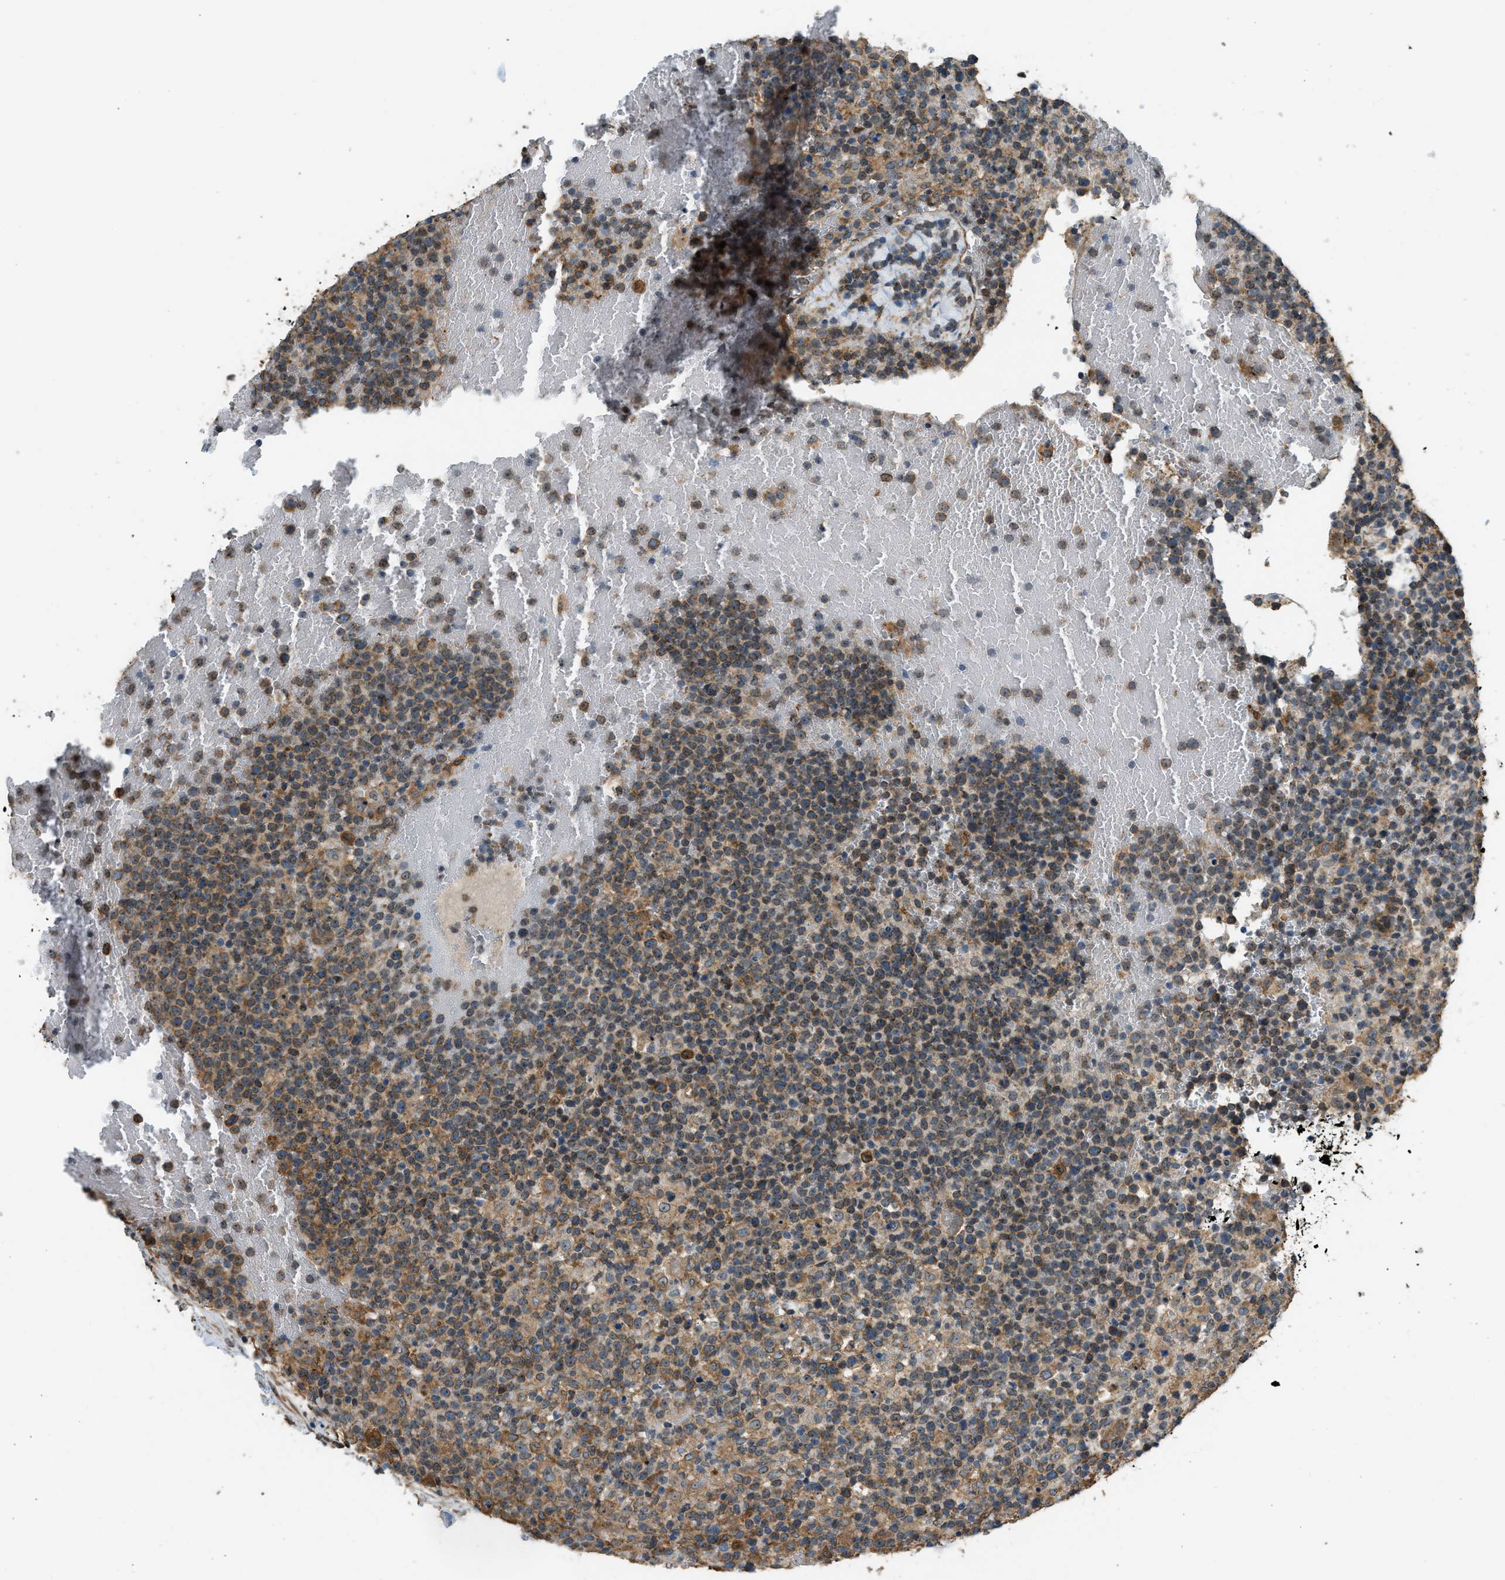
{"staining": {"intensity": "moderate", "quantity": ">75%", "location": "cytoplasmic/membranous"}, "tissue": "lymphoma", "cell_type": "Tumor cells", "image_type": "cancer", "snomed": [{"axis": "morphology", "description": "Malignant lymphoma, non-Hodgkin's type, High grade"}, {"axis": "topography", "description": "Lymph node"}], "caption": "Lymphoma stained with a protein marker shows moderate staining in tumor cells.", "gene": "OS9", "patient": {"sex": "male", "age": 61}}